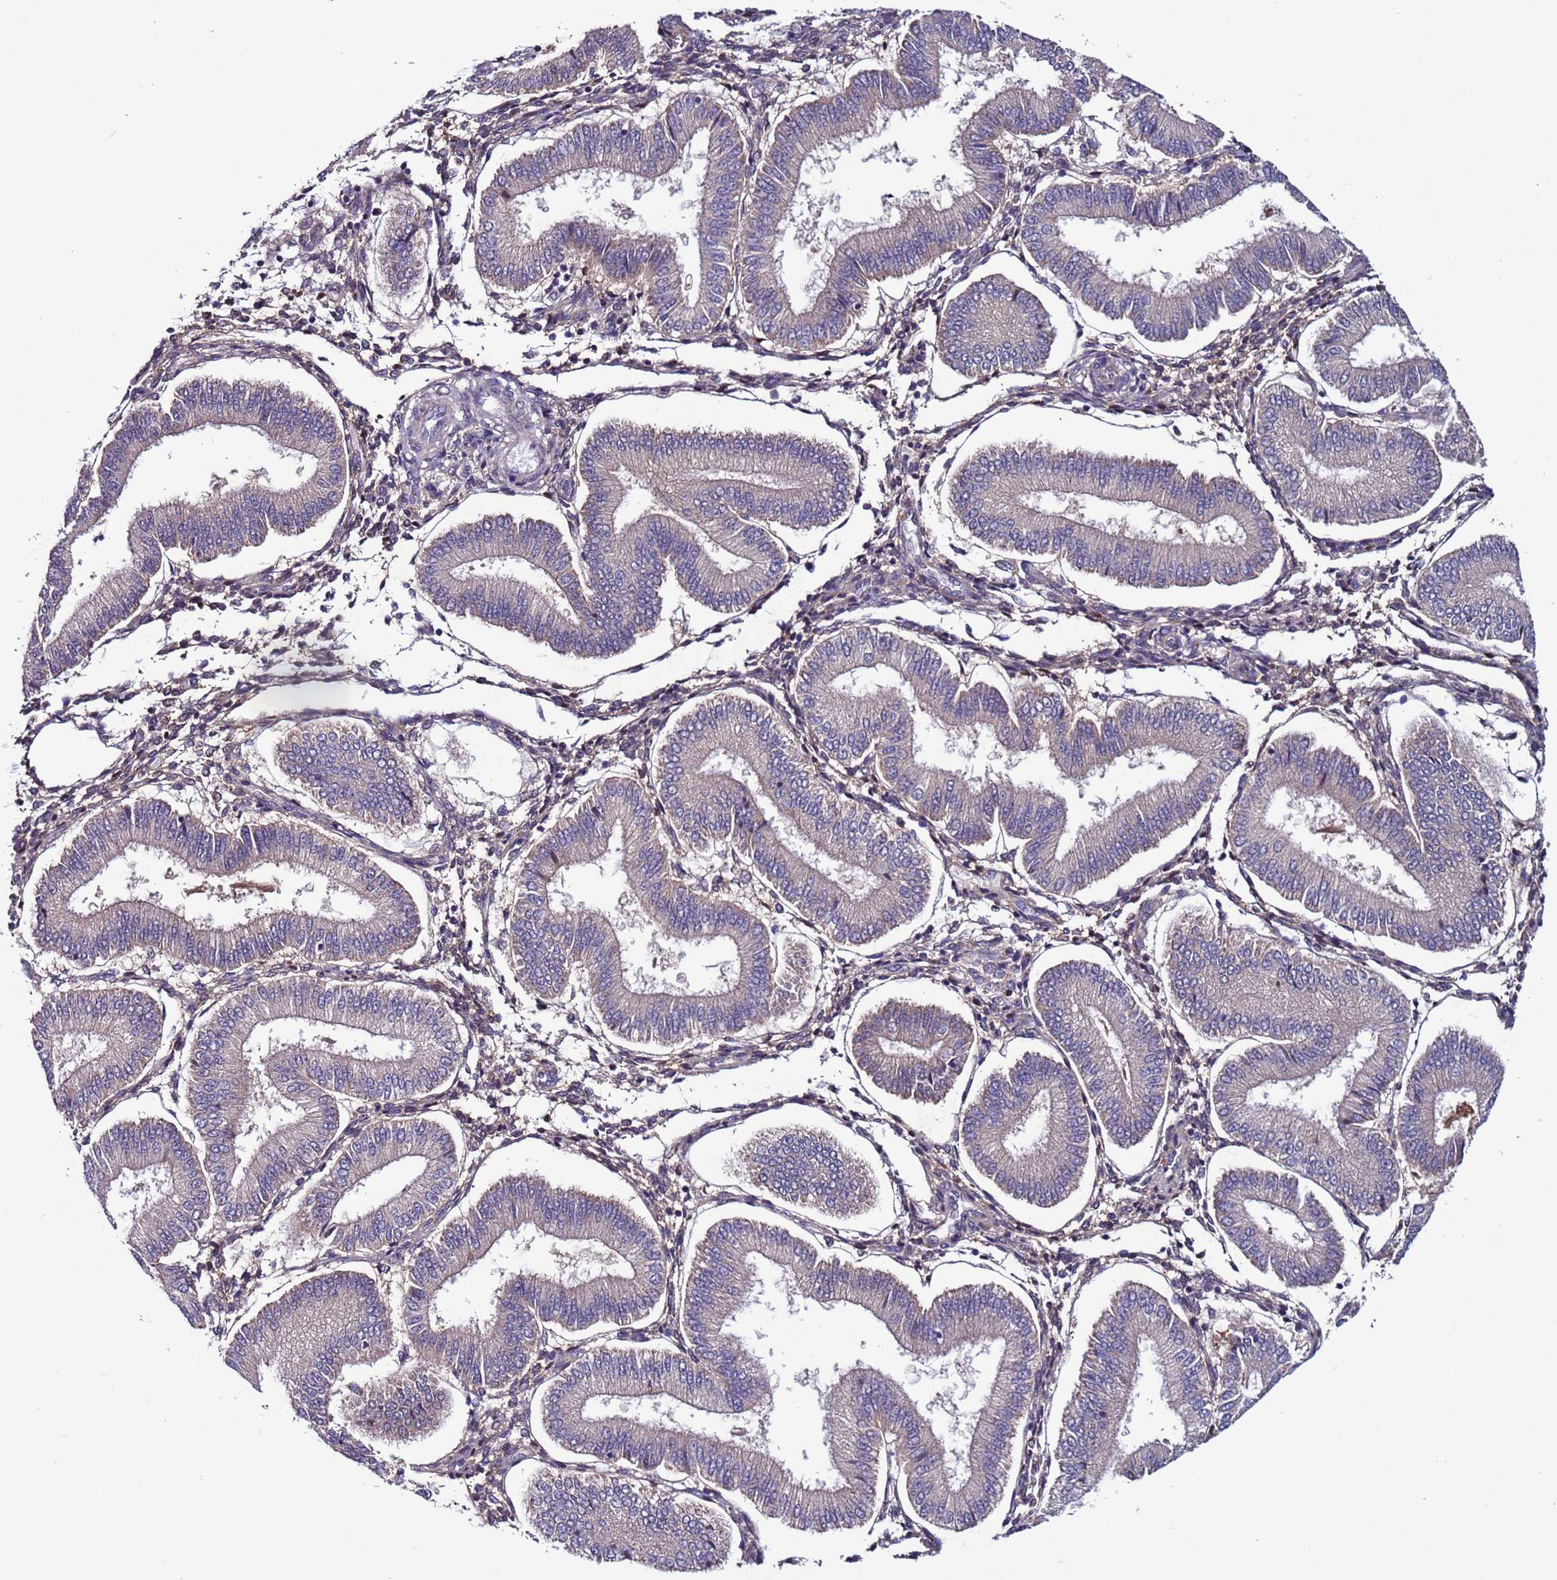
{"staining": {"intensity": "negative", "quantity": "none", "location": "none"}, "tissue": "endometrium", "cell_type": "Cells in endometrial stroma", "image_type": "normal", "snomed": [{"axis": "morphology", "description": "Normal tissue, NOS"}, {"axis": "topography", "description": "Endometrium"}], "caption": "This is an immunohistochemistry (IHC) photomicrograph of unremarkable endometrium. There is no positivity in cells in endometrial stroma.", "gene": "C8G", "patient": {"sex": "female", "age": 39}}